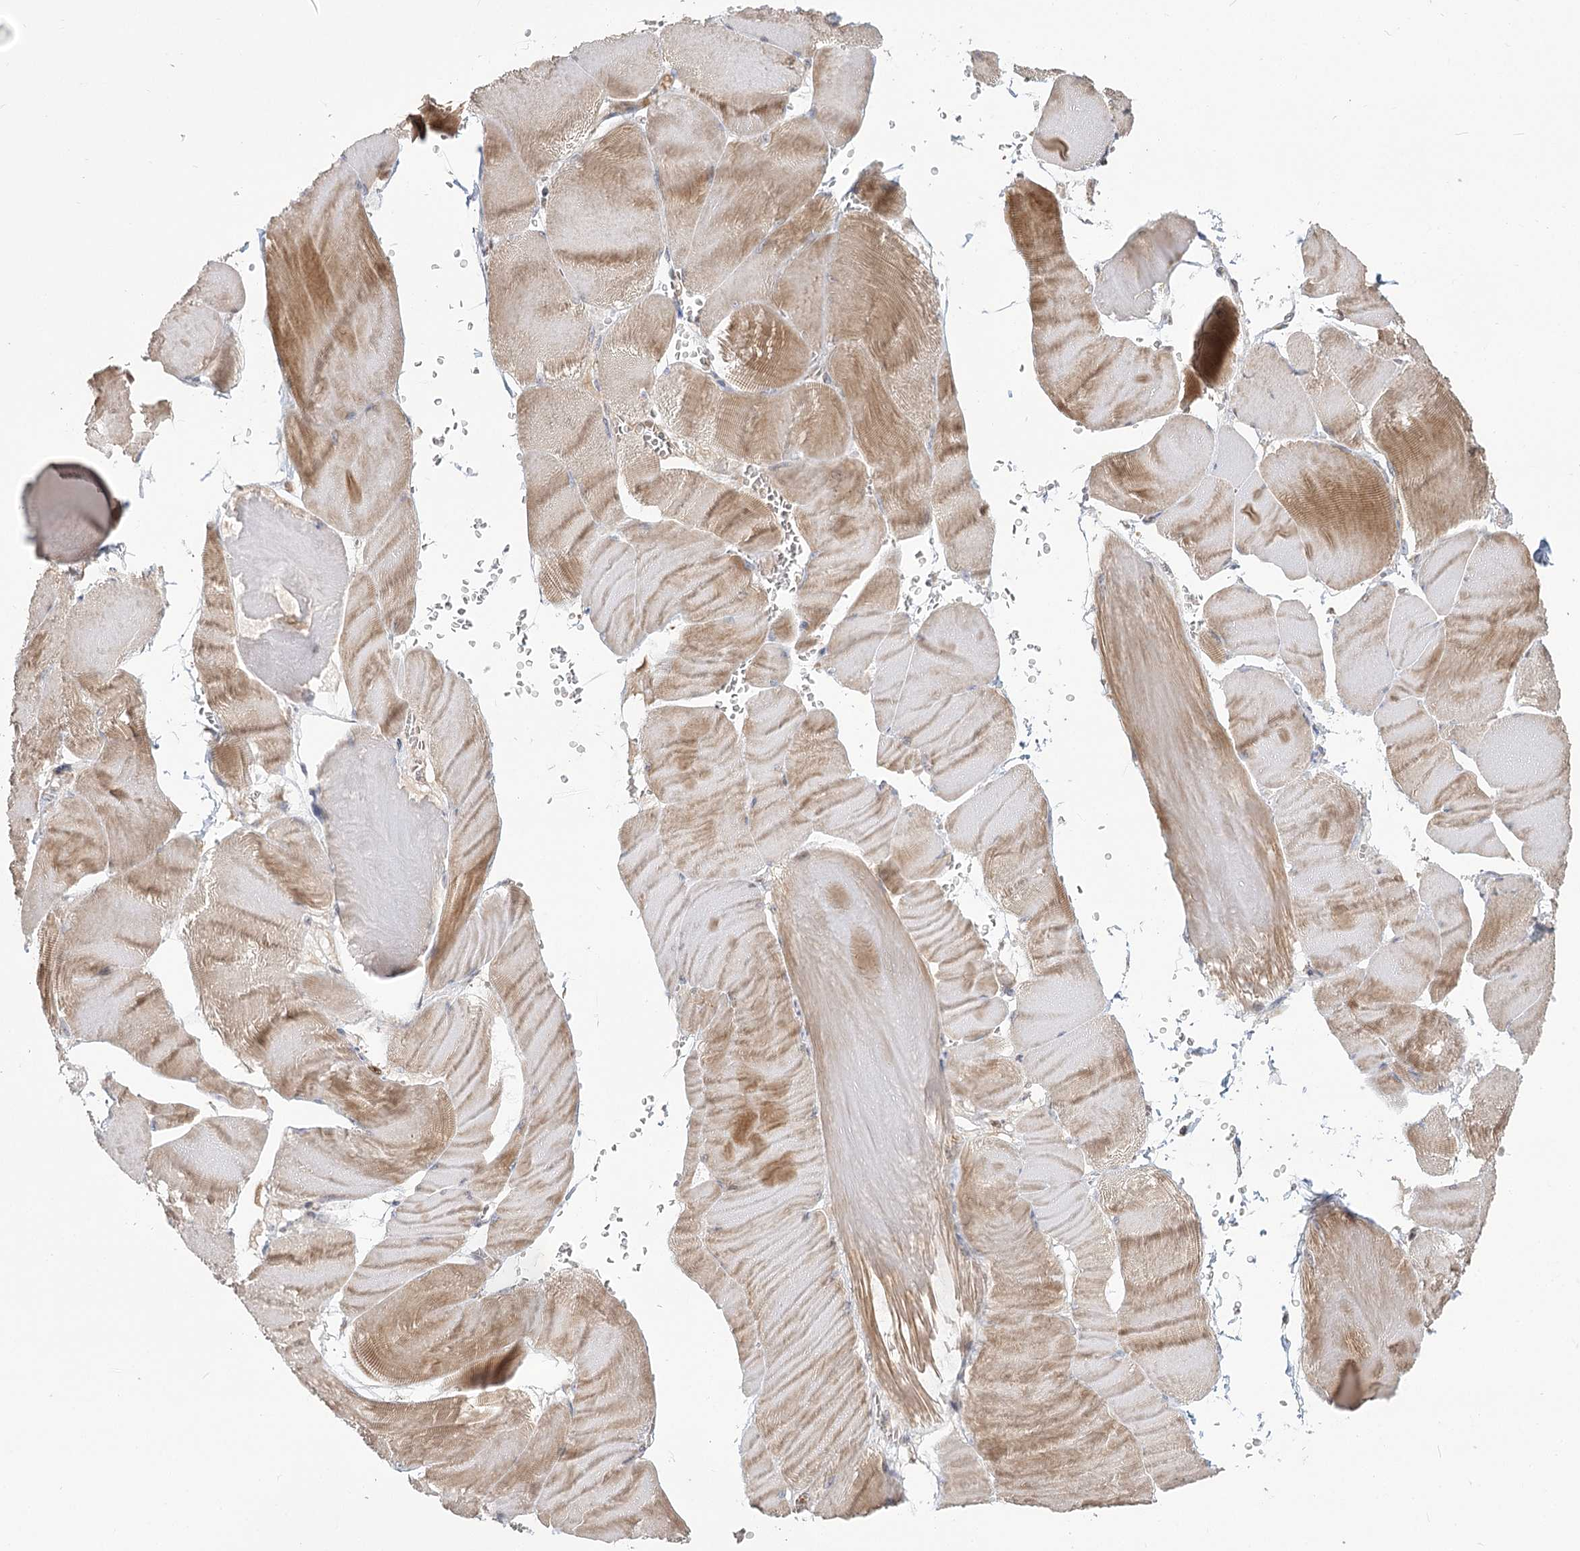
{"staining": {"intensity": "moderate", "quantity": "25%-75%", "location": "cytoplasmic/membranous"}, "tissue": "skeletal muscle", "cell_type": "Myocytes", "image_type": "normal", "snomed": [{"axis": "morphology", "description": "Normal tissue, NOS"}, {"axis": "morphology", "description": "Basal cell carcinoma"}, {"axis": "topography", "description": "Skeletal muscle"}], "caption": "Protein analysis of benign skeletal muscle reveals moderate cytoplasmic/membranous staining in approximately 25%-75% of myocytes.", "gene": "MTMR3", "patient": {"sex": "female", "age": 64}}